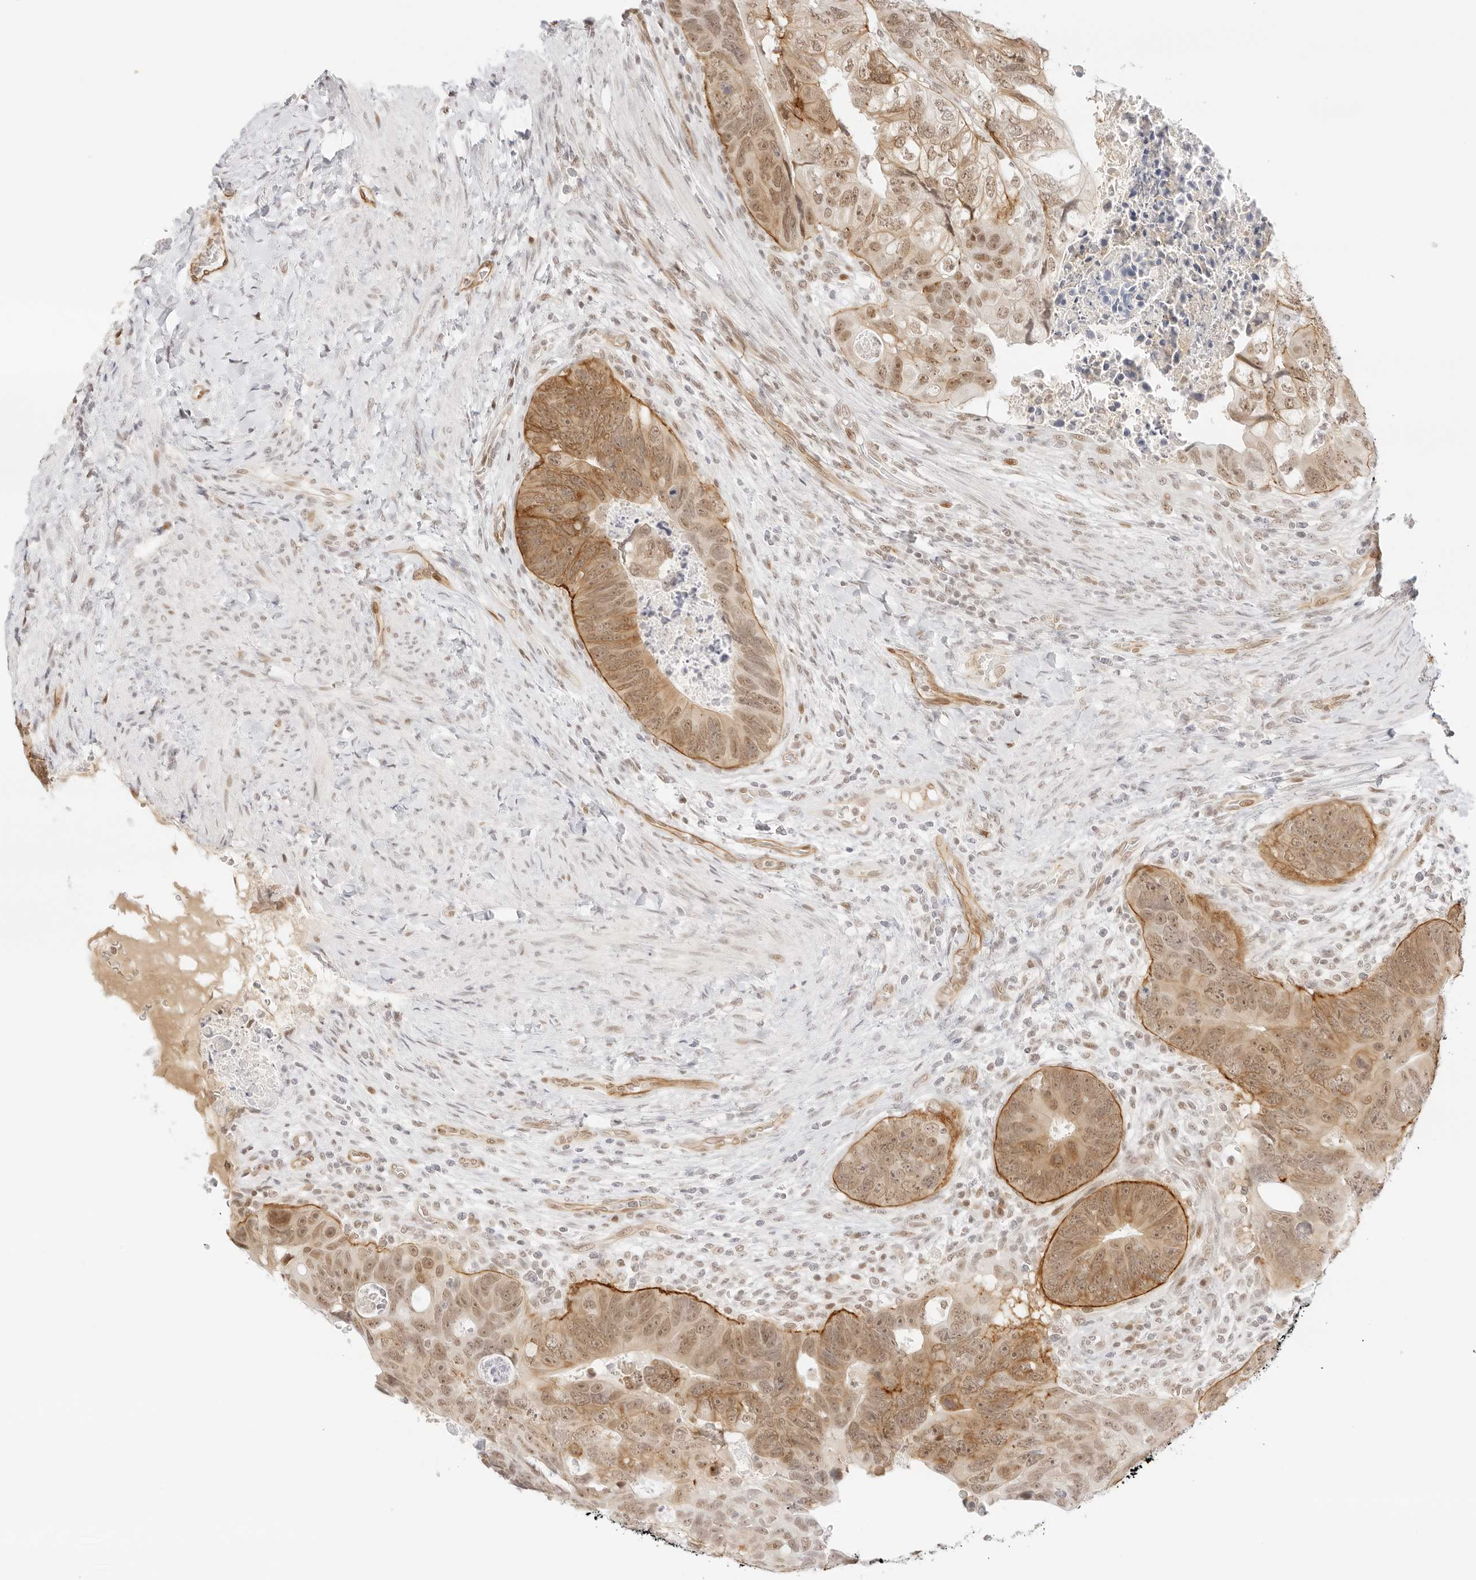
{"staining": {"intensity": "moderate", "quantity": ">75%", "location": "cytoplasmic/membranous,nuclear"}, "tissue": "colorectal cancer", "cell_type": "Tumor cells", "image_type": "cancer", "snomed": [{"axis": "morphology", "description": "Adenocarcinoma, NOS"}, {"axis": "topography", "description": "Rectum"}], "caption": "Protein staining by immunohistochemistry (IHC) shows moderate cytoplasmic/membranous and nuclear expression in approximately >75% of tumor cells in colorectal cancer.", "gene": "ITGA6", "patient": {"sex": "male", "age": 59}}